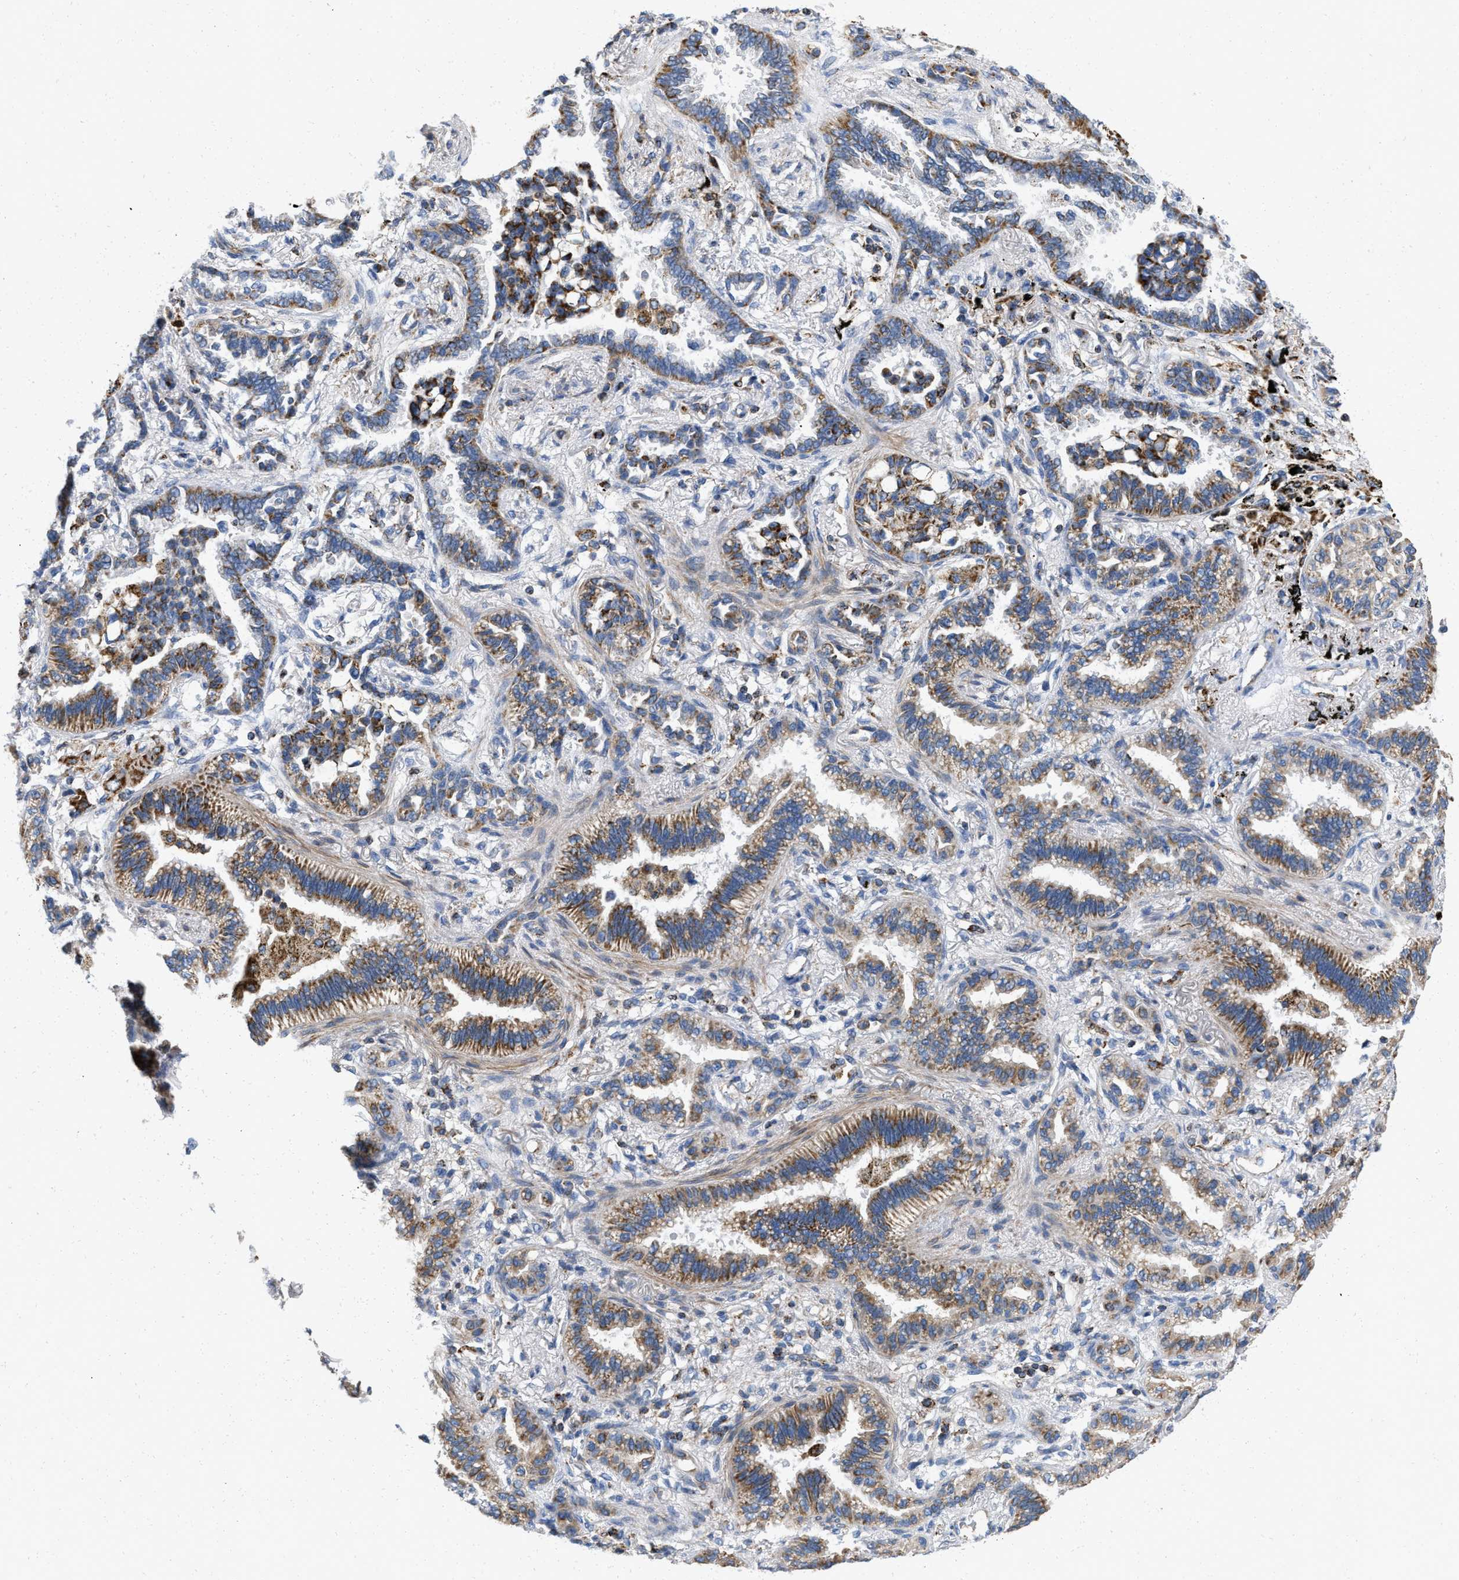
{"staining": {"intensity": "strong", "quantity": ">75%", "location": "cytoplasmic/membranous"}, "tissue": "lung cancer", "cell_type": "Tumor cells", "image_type": "cancer", "snomed": [{"axis": "morphology", "description": "Normal tissue, NOS"}, {"axis": "morphology", "description": "Adenocarcinoma, NOS"}, {"axis": "topography", "description": "Lung"}], "caption": "Brown immunohistochemical staining in human lung adenocarcinoma shows strong cytoplasmic/membranous staining in approximately >75% of tumor cells.", "gene": "GRB10", "patient": {"sex": "male", "age": 59}}